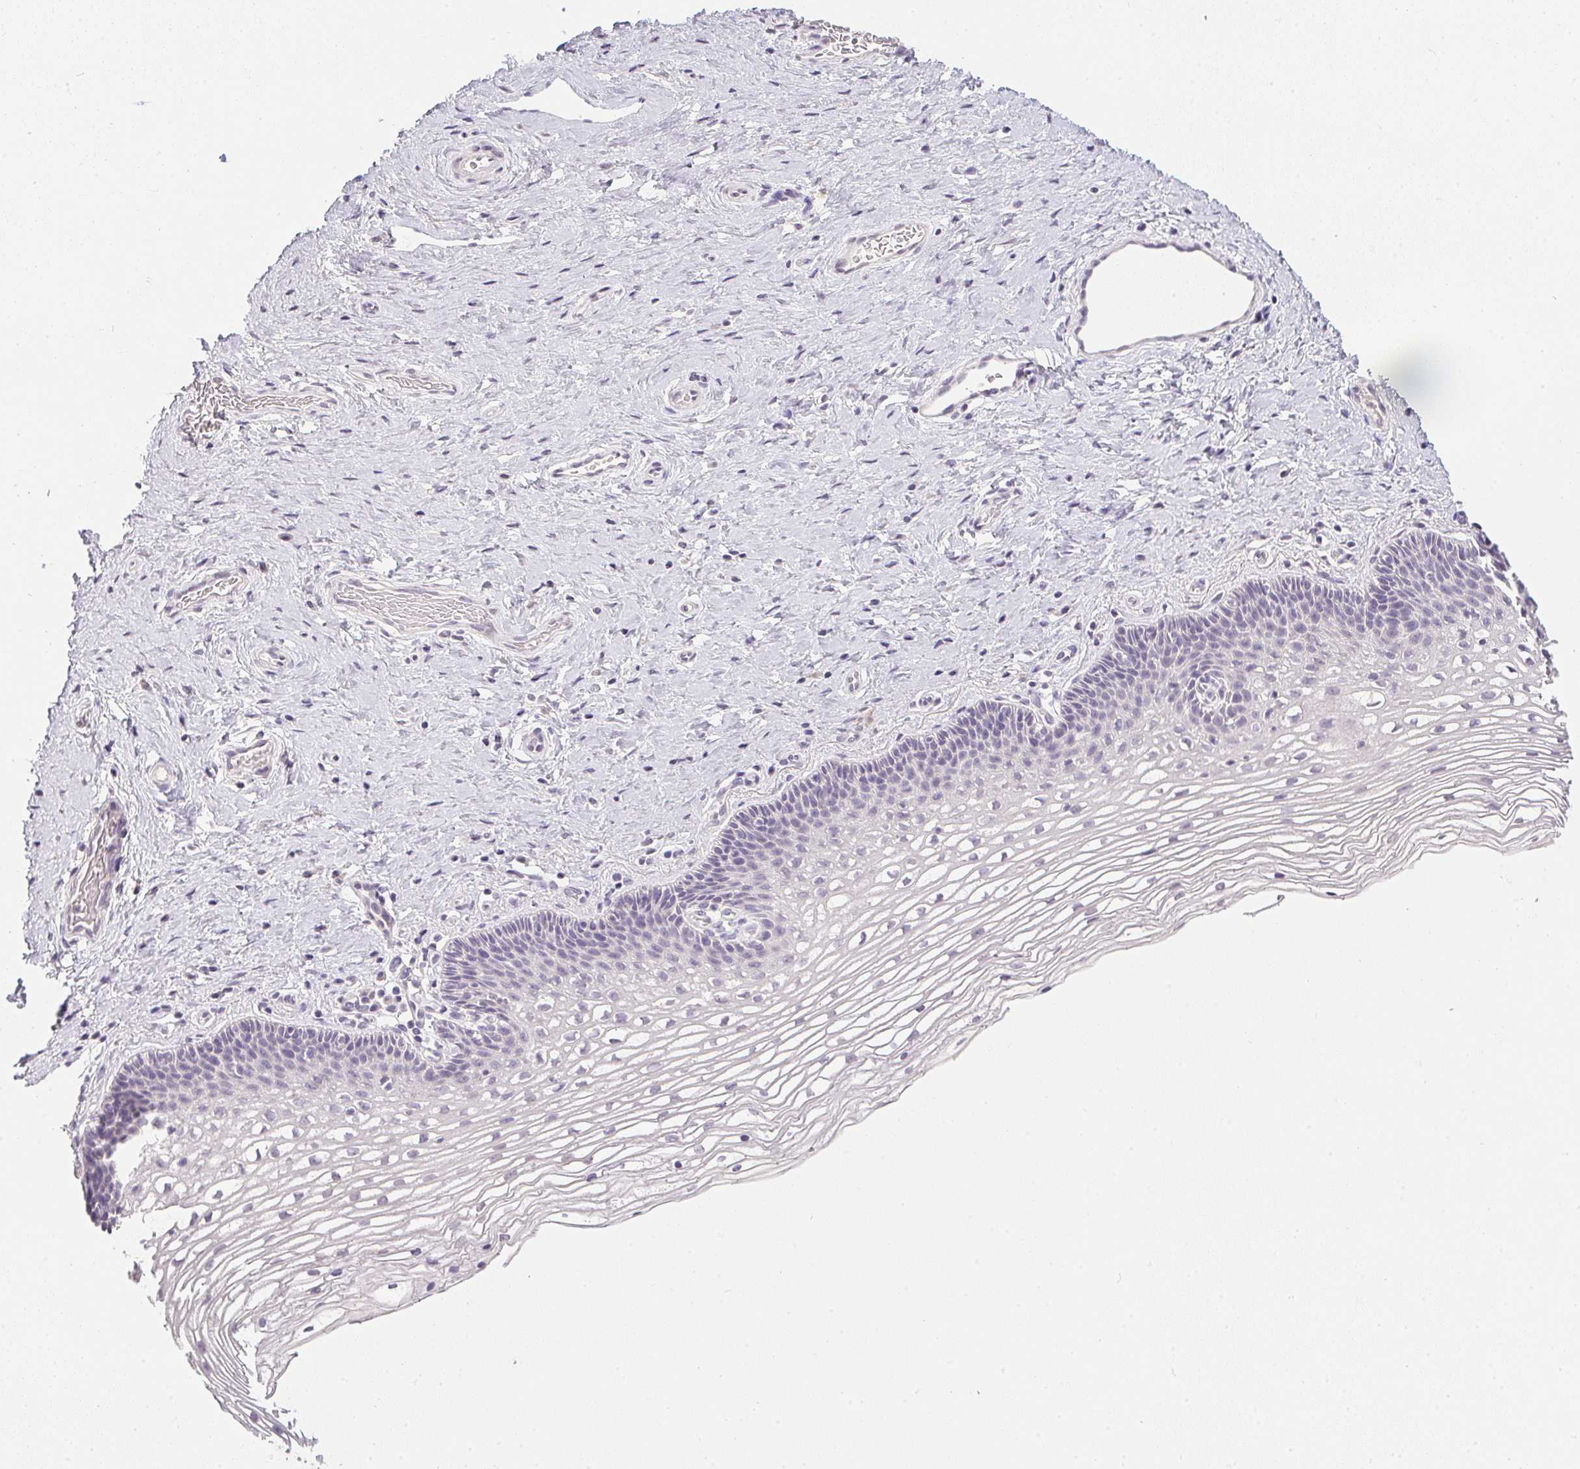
{"staining": {"intensity": "negative", "quantity": "none", "location": "none"}, "tissue": "cervix", "cell_type": "Glandular cells", "image_type": "normal", "snomed": [{"axis": "morphology", "description": "Normal tissue, NOS"}, {"axis": "topography", "description": "Cervix"}], "caption": "Image shows no protein staining in glandular cells of unremarkable cervix. (IHC, brightfield microscopy, high magnification).", "gene": "PPY", "patient": {"sex": "female", "age": 34}}